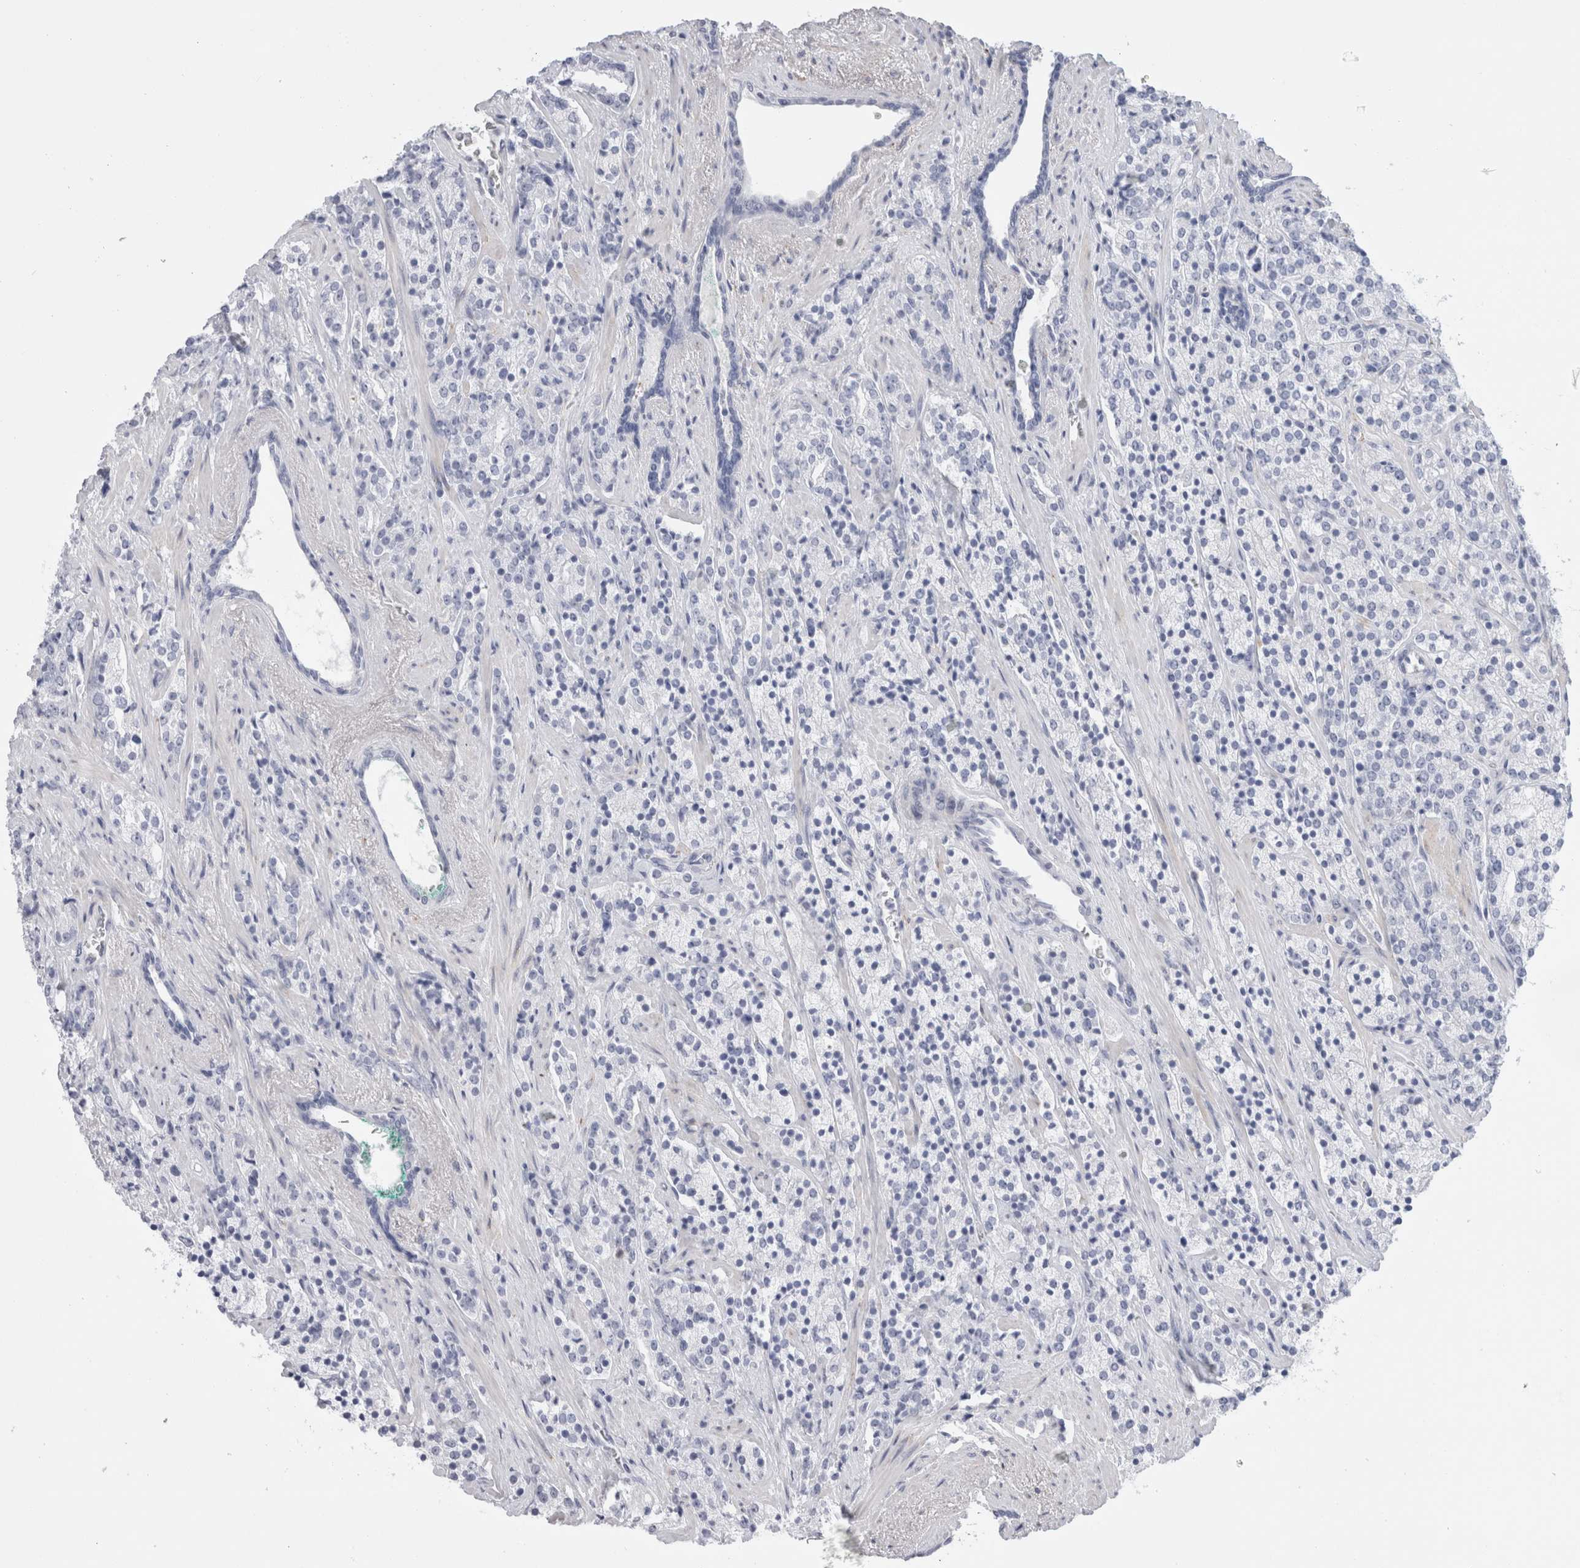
{"staining": {"intensity": "negative", "quantity": "none", "location": "none"}, "tissue": "prostate cancer", "cell_type": "Tumor cells", "image_type": "cancer", "snomed": [{"axis": "morphology", "description": "Adenocarcinoma, High grade"}, {"axis": "topography", "description": "Prostate"}], "caption": "High magnification brightfield microscopy of prostate cancer stained with DAB (brown) and counterstained with hematoxylin (blue): tumor cells show no significant staining. (DAB (3,3'-diaminobenzidine) IHC, high magnification).", "gene": "MUC15", "patient": {"sex": "male", "age": 71}}